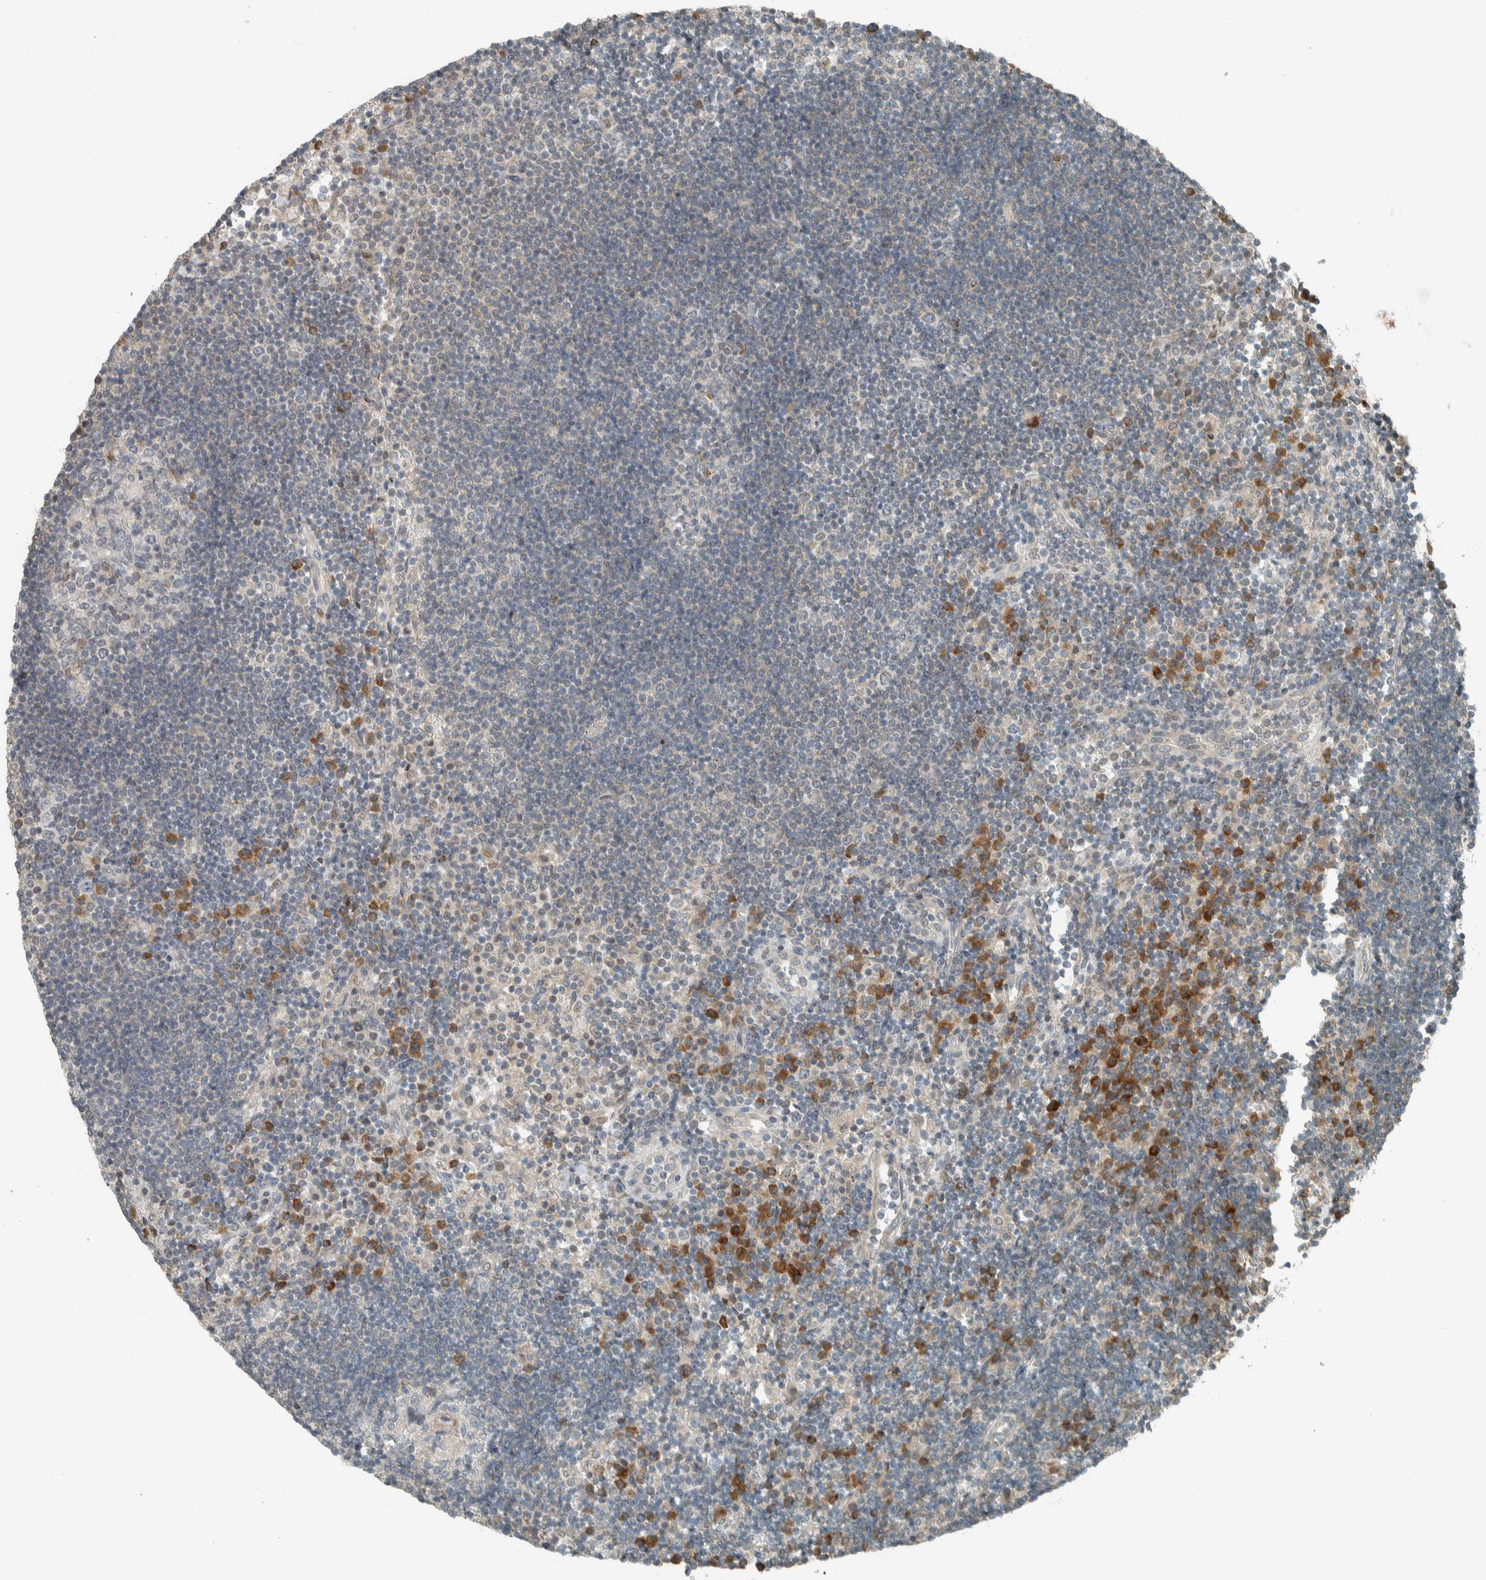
{"staining": {"intensity": "weak", "quantity": "<25%", "location": "cytoplasmic/membranous"}, "tissue": "lymph node", "cell_type": "Germinal center cells", "image_type": "normal", "snomed": [{"axis": "morphology", "description": "Normal tissue, NOS"}, {"axis": "topography", "description": "Lymph node"}], "caption": "Immunohistochemistry of unremarkable human lymph node shows no staining in germinal center cells.", "gene": "SEL1L", "patient": {"sex": "female", "age": 53}}